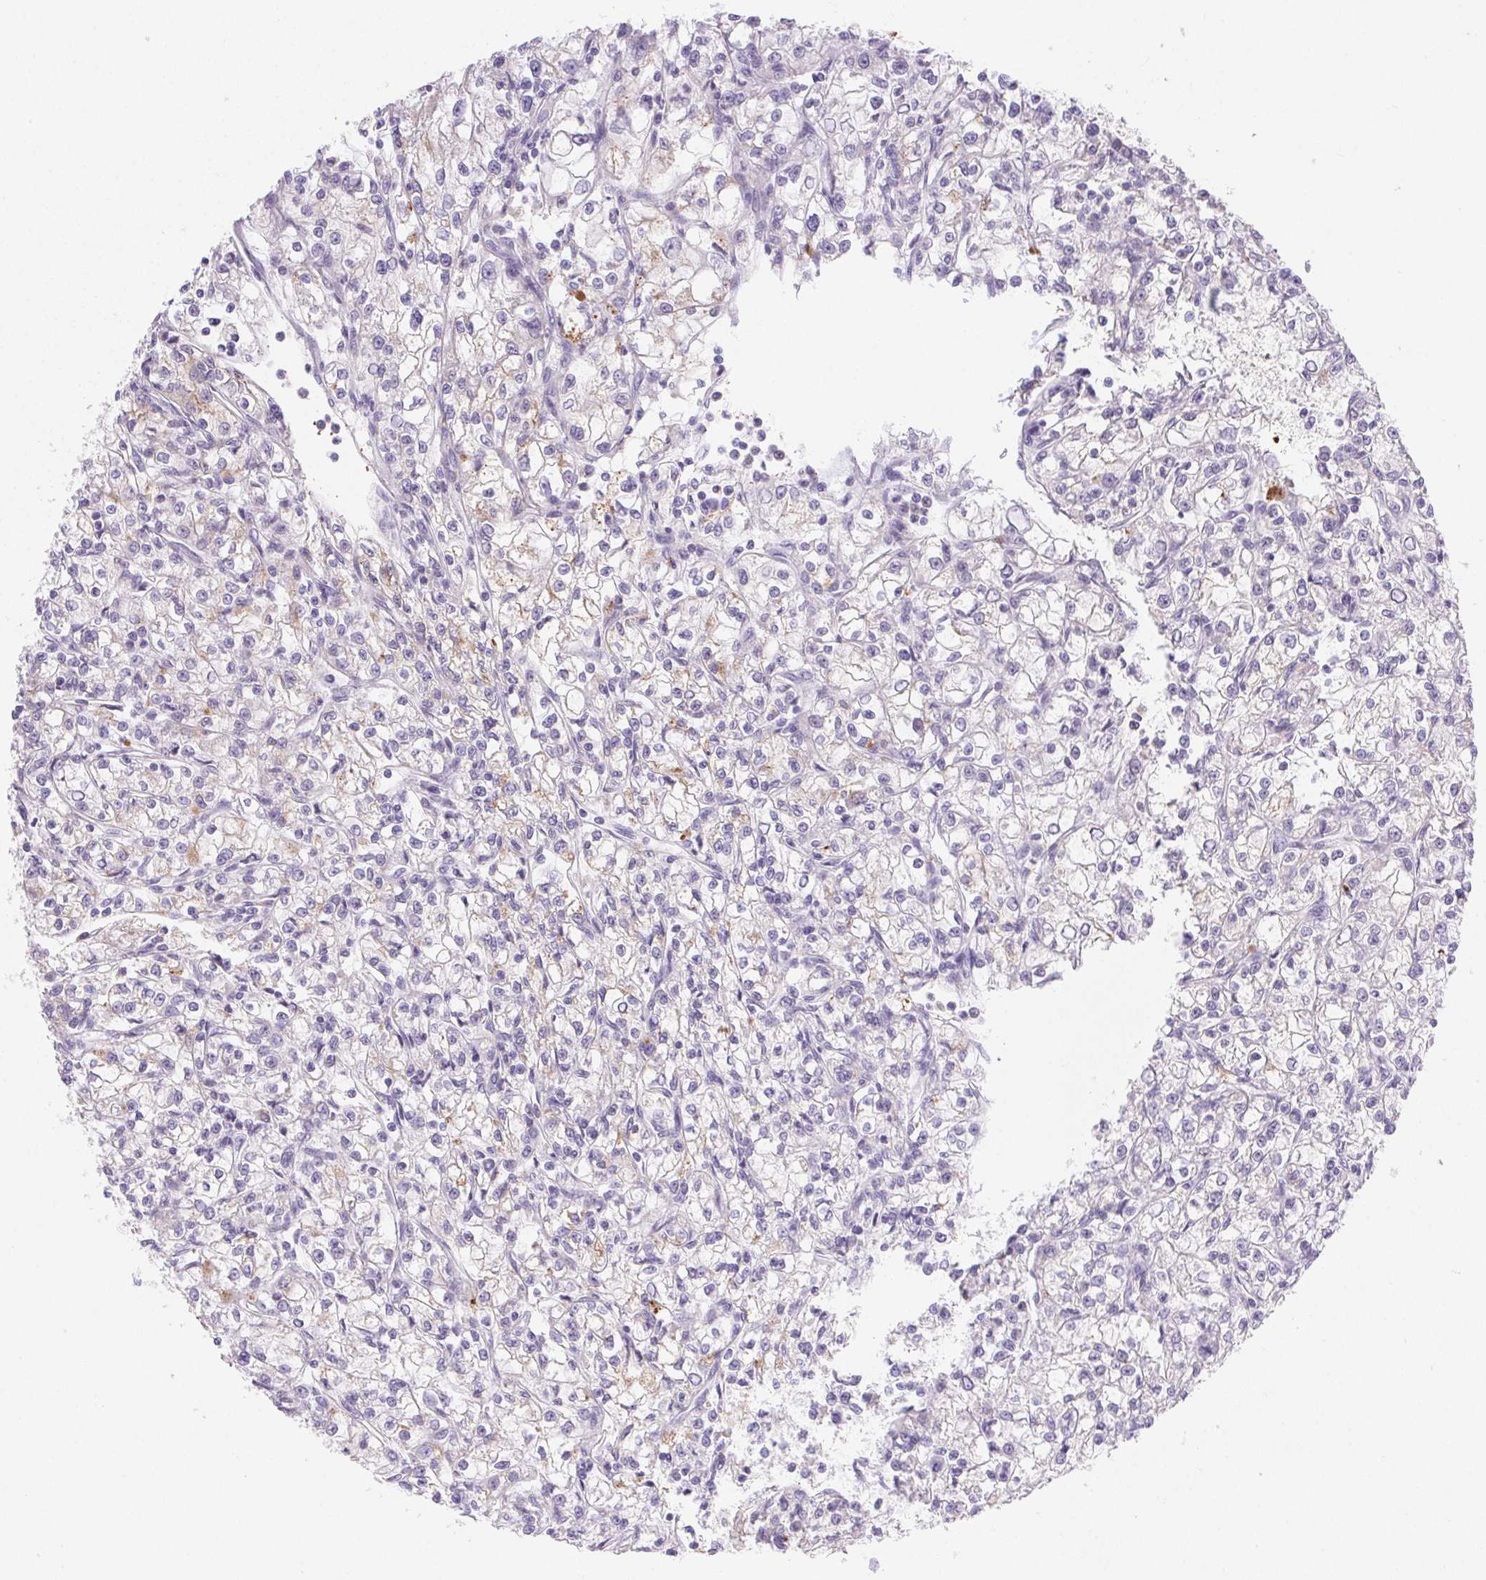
{"staining": {"intensity": "negative", "quantity": "none", "location": "none"}, "tissue": "renal cancer", "cell_type": "Tumor cells", "image_type": "cancer", "snomed": [{"axis": "morphology", "description": "Adenocarcinoma, NOS"}, {"axis": "topography", "description": "Kidney"}], "caption": "Tumor cells are negative for protein expression in human renal adenocarcinoma.", "gene": "FGA", "patient": {"sex": "female", "age": 59}}